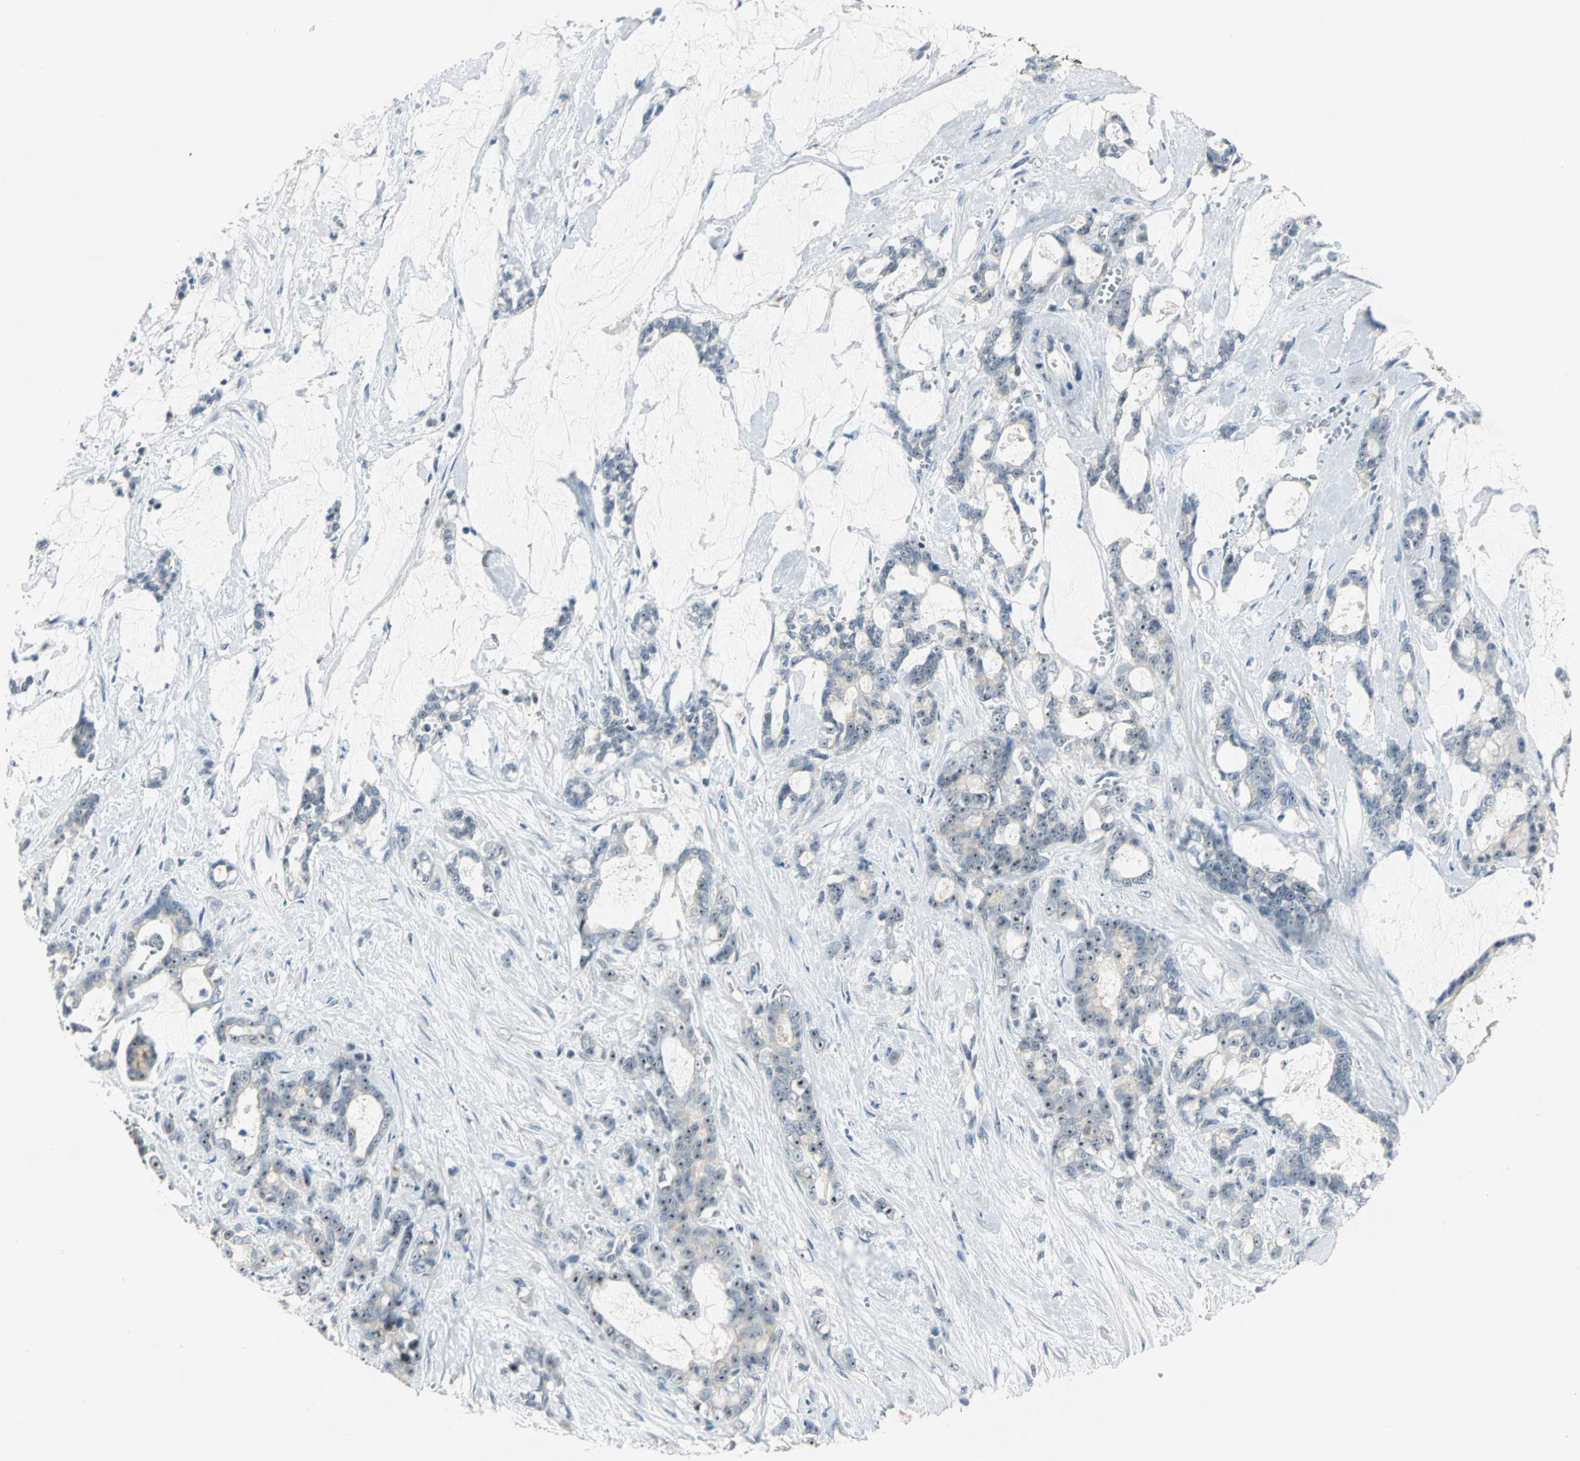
{"staining": {"intensity": "strong", "quantity": ">75%", "location": "nuclear"}, "tissue": "pancreatic cancer", "cell_type": "Tumor cells", "image_type": "cancer", "snomed": [{"axis": "morphology", "description": "Adenocarcinoma, NOS"}, {"axis": "topography", "description": "Pancreas"}], "caption": "Immunohistochemistry (DAB) staining of human adenocarcinoma (pancreatic) exhibits strong nuclear protein positivity in about >75% of tumor cells.", "gene": "MYBBP1A", "patient": {"sex": "female", "age": 73}}